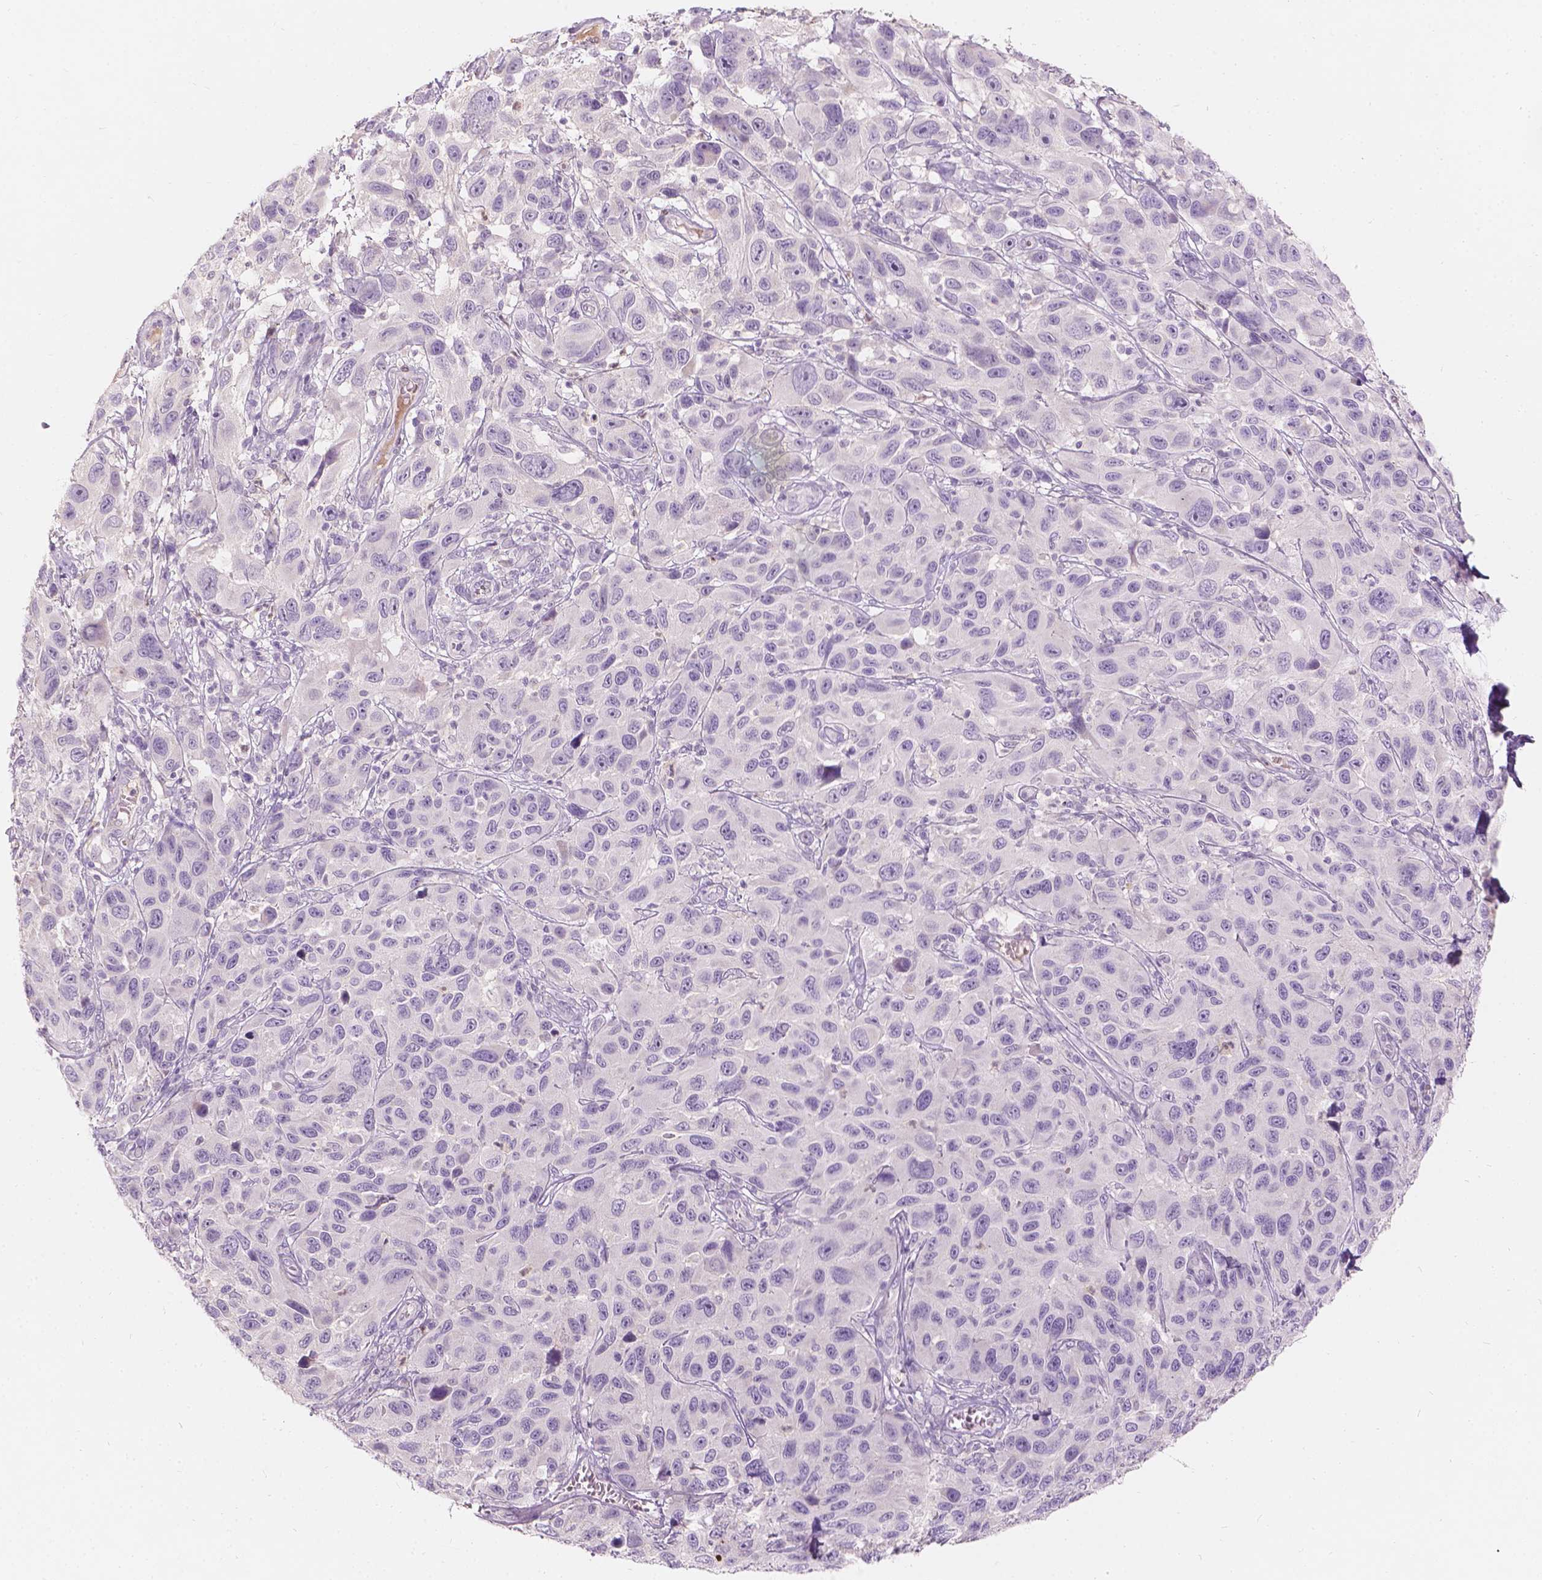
{"staining": {"intensity": "negative", "quantity": "none", "location": "none"}, "tissue": "melanoma", "cell_type": "Tumor cells", "image_type": "cancer", "snomed": [{"axis": "morphology", "description": "Malignant melanoma, NOS"}, {"axis": "topography", "description": "Skin"}], "caption": "Melanoma was stained to show a protein in brown. There is no significant staining in tumor cells.", "gene": "DCAF4L1", "patient": {"sex": "male", "age": 53}}